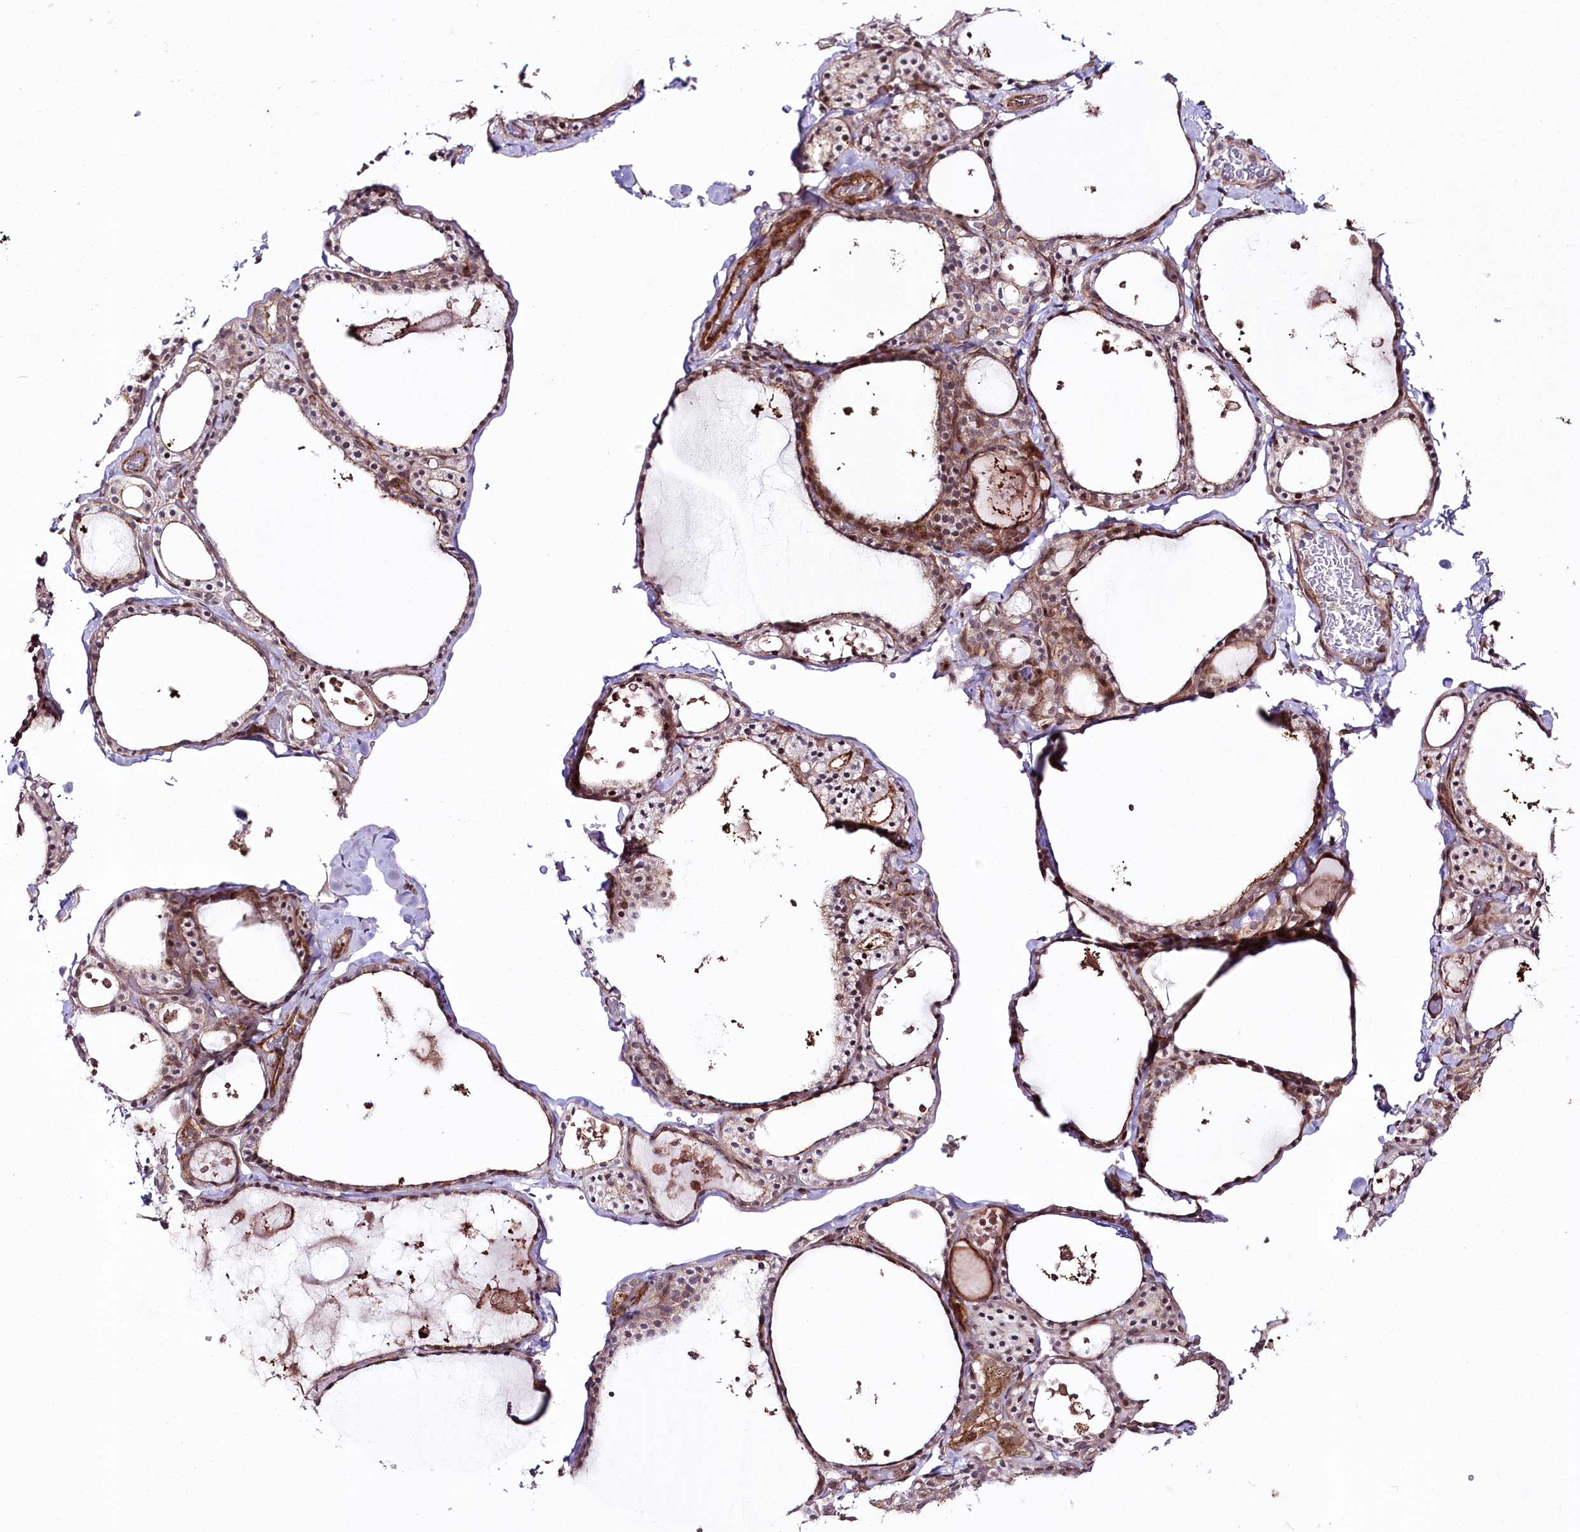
{"staining": {"intensity": "moderate", "quantity": ">75%", "location": "cytoplasmic/membranous,nuclear"}, "tissue": "thyroid gland", "cell_type": "Glandular cells", "image_type": "normal", "snomed": [{"axis": "morphology", "description": "Normal tissue, NOS"}, {"axis": "topography", "description": "Thyroid gland"}], "caption": "IHC photomicrograph of unremarkable thyroid gland: human thyroid gland stained using immunohistochemistry (IHC) demonstrates medium levels of moderate protein expression localized specifically in the cytoplasmic/membranous,nuclear of glandular cells, appearing as a cytoplasmic/membranous,nuclear brown color.", "gene": "PHLDB1", "patient": {"sex": "male", "age": 56}}